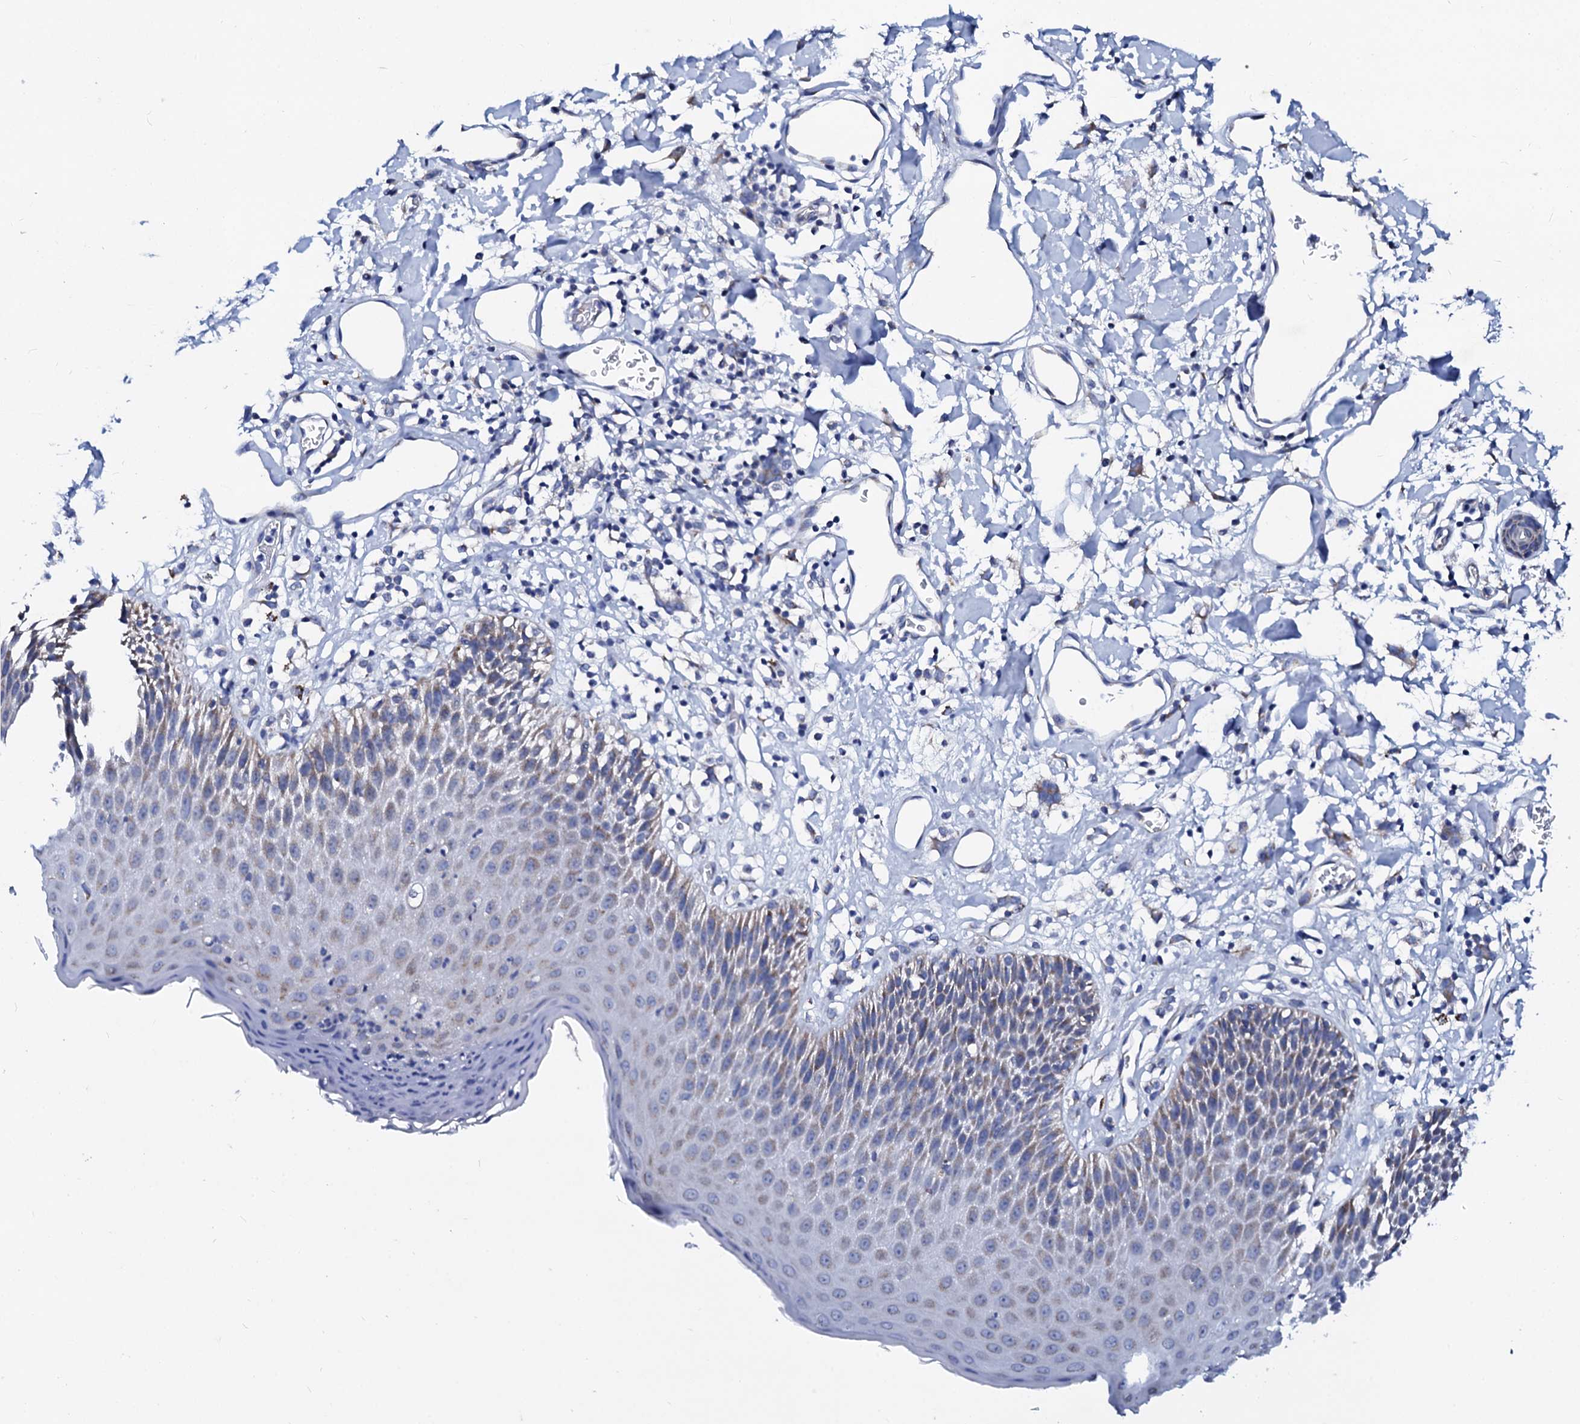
{"staining": {"intensity": "moderate", "quantity": "25%-75%", "location": "cytoplasmic/membranous"}, "tissue": "skin", "cell_type": "Epidermal cells", "image_type": "normal", "snomed": [{"axis": "morphology", "description": "Normal tissue, NOS"}, {"axis": "topography", "description": "Vulva"}], "caption": "A high-resolution image shows immunohistochemistry staining of normal skin, which demonstrates moderate cytoplasmic/membranous staining in approximately 25%-75% of epidermal cells.", "gene": "SLC37A4", "patient": {"sex": "female", "age": 68}}